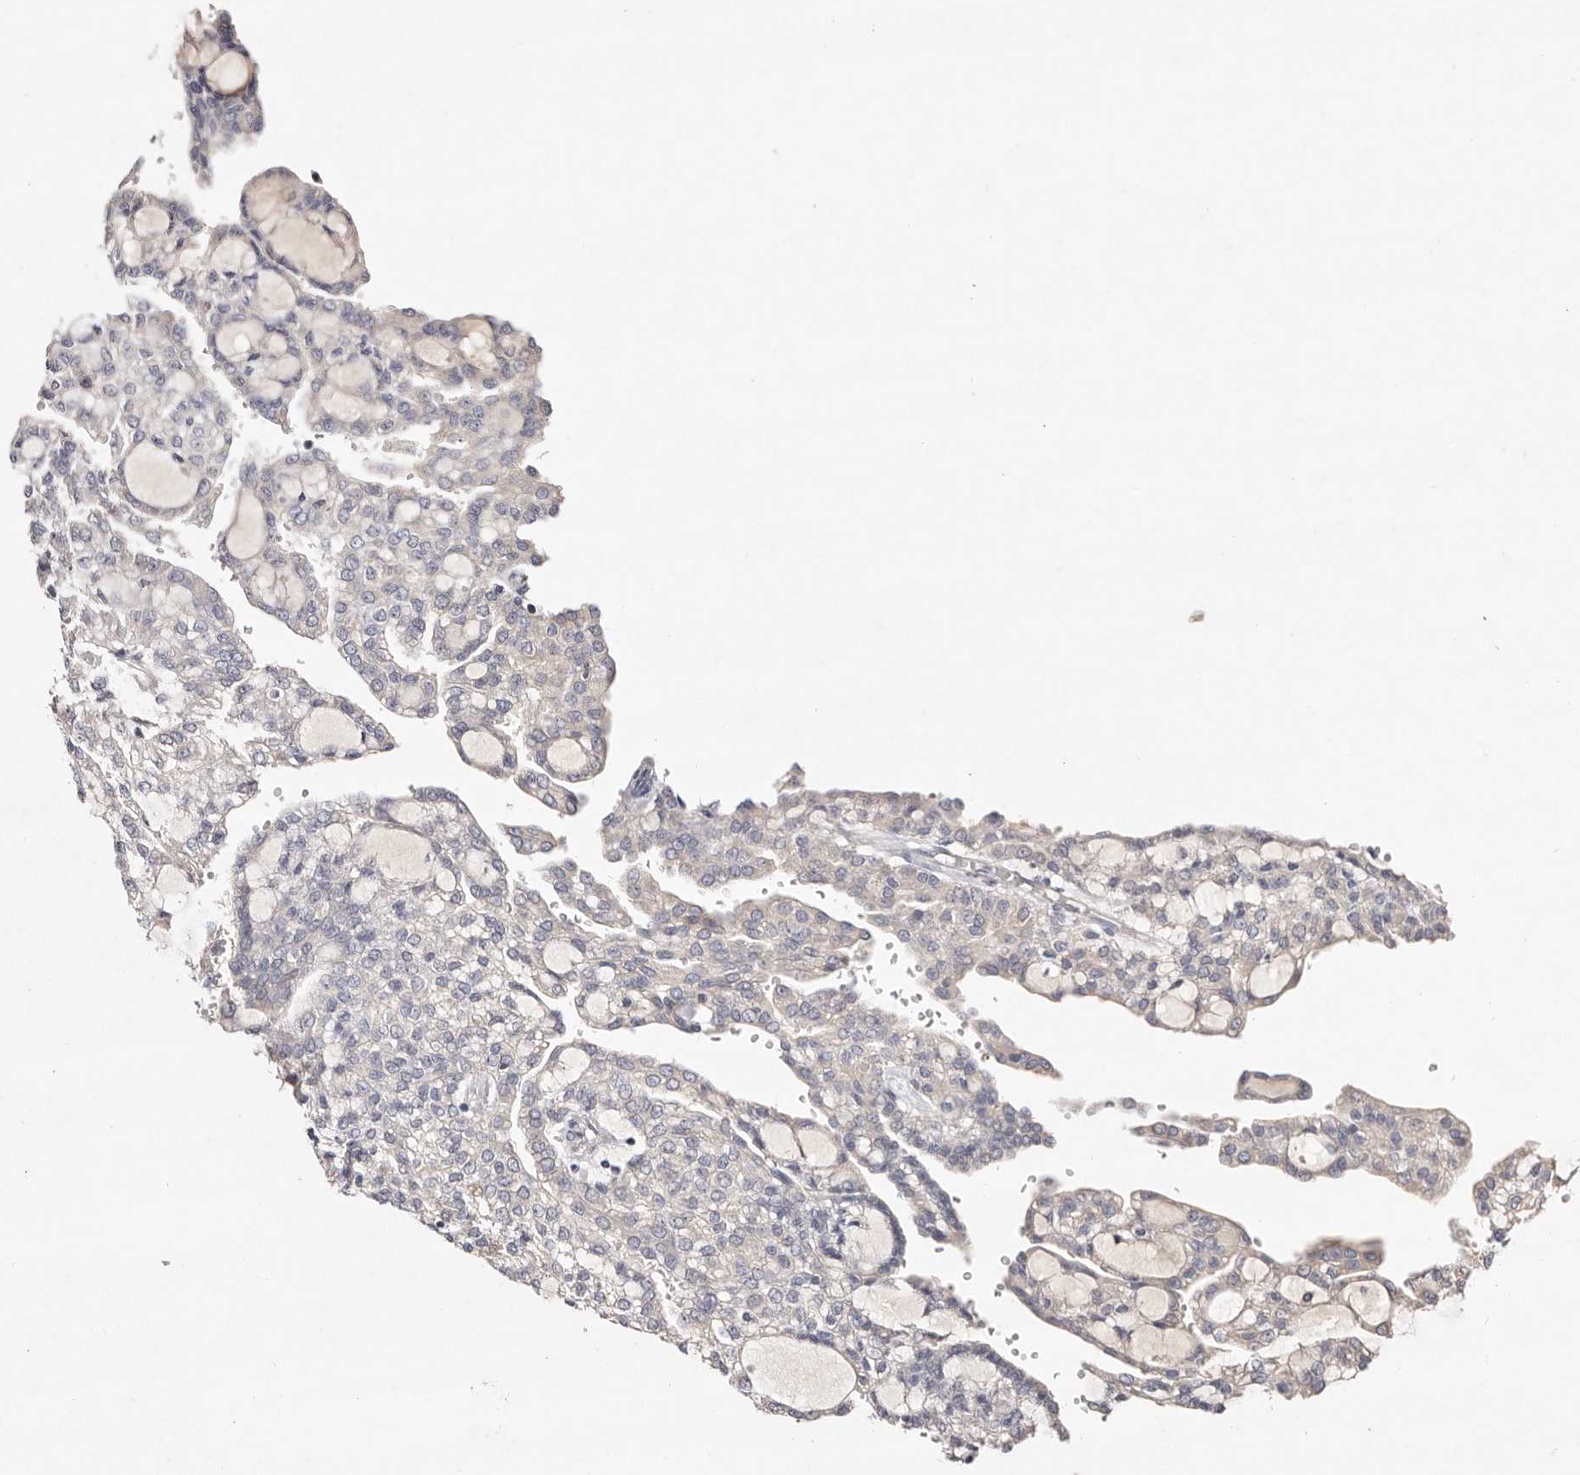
{"staining": {"intensity": "negative", "quantity": "none", "location": "none"}, "tissue": "renal cancer", "cell_type": "Tumor cells", "image_type": "cancer", "snomed": [{"axis": "morphology", "description": "Adenocarcinoma, NOS"}, {"axis": "topography", "description": "Kidney"}], "caption": "High power microscopy image of an immunohistochemistry photomicrograph of adenocarcinoma (renal), revealing no significant positivity in tumor cells.", "gene": "TSC2", "patient": {"sex": "male", "age": 63}}